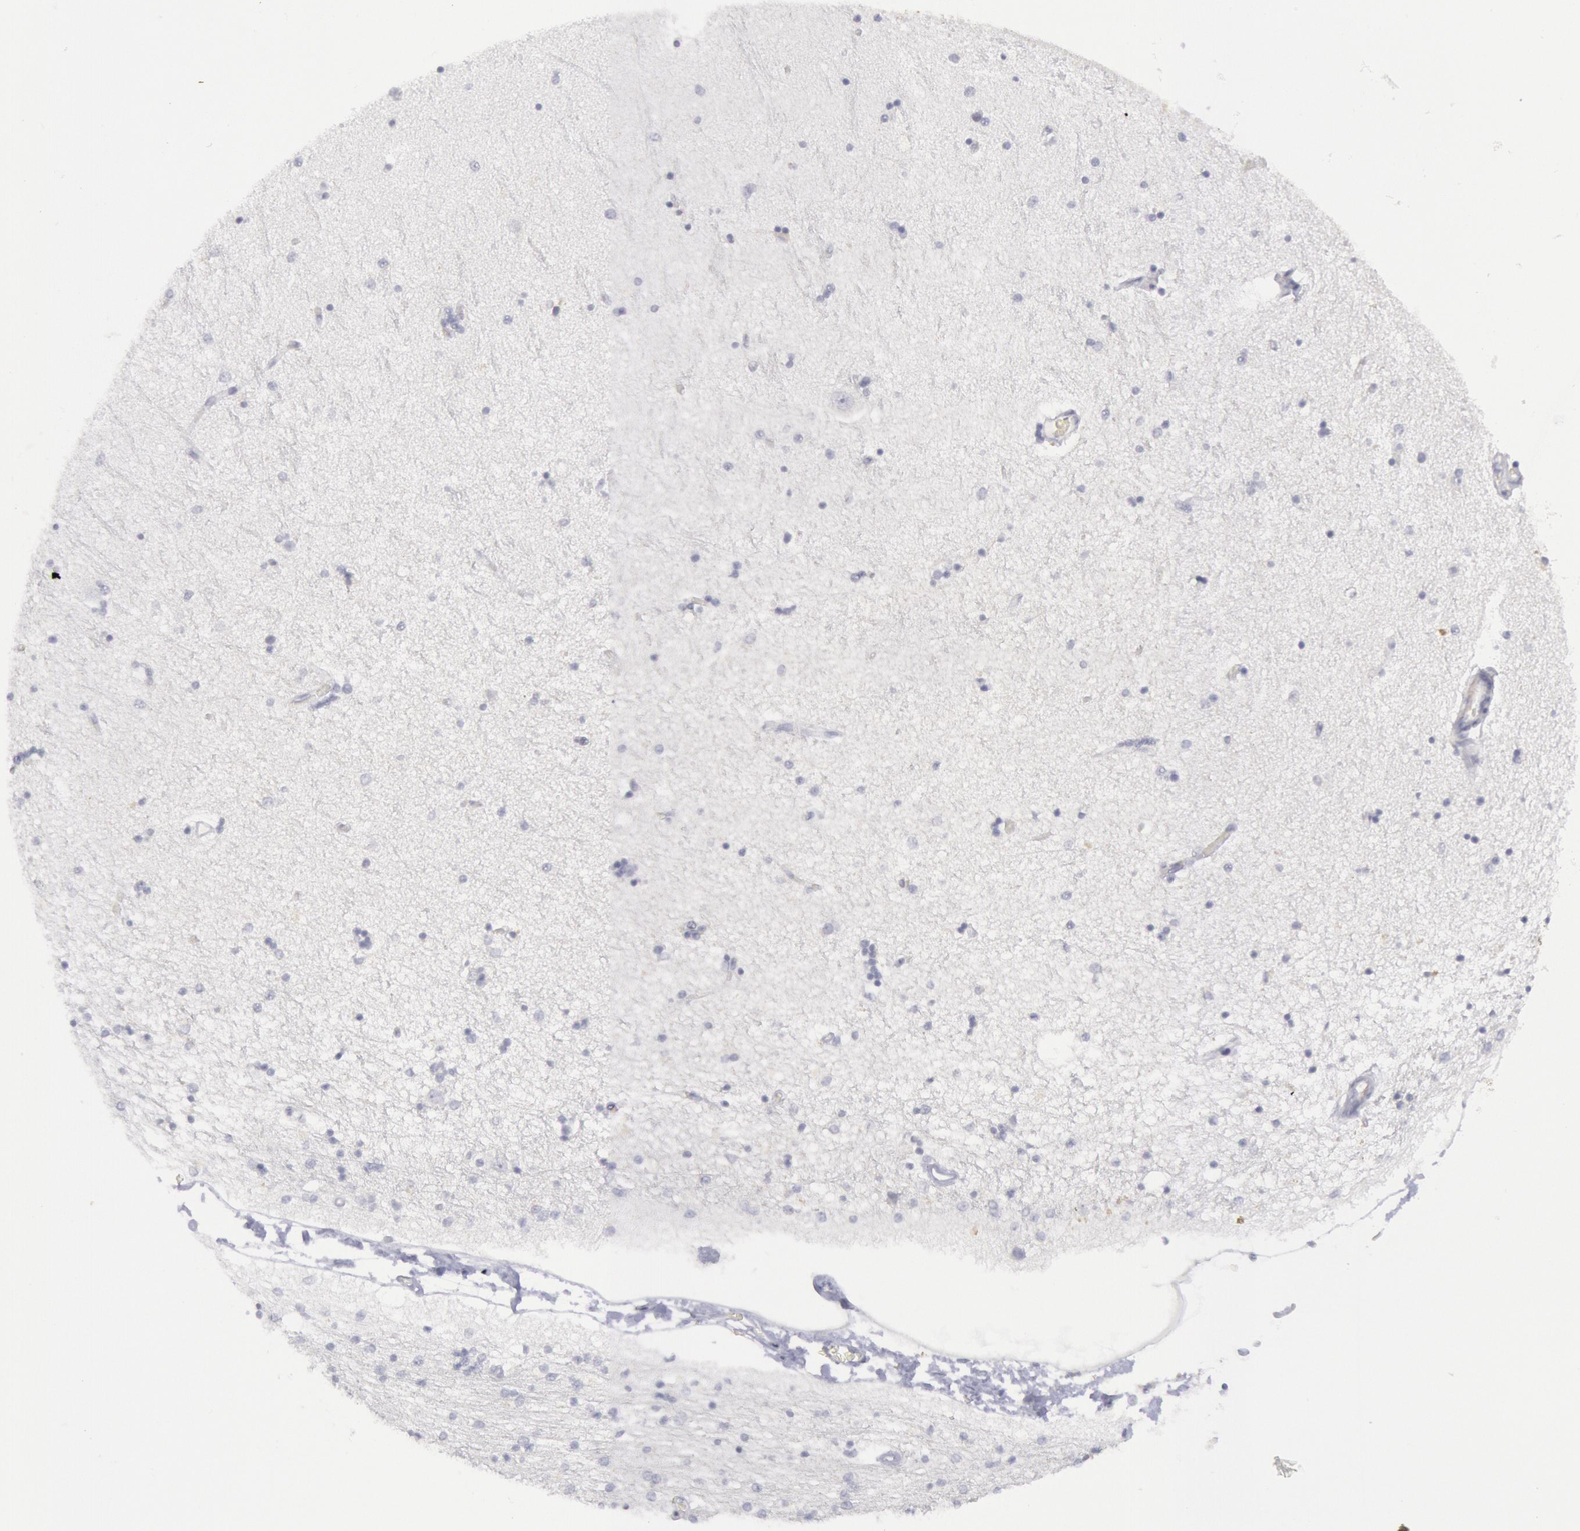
{"staining": {"intensity": "negative", "quantity": "none", "location": "none"}, "tissue": "hippocampus", "cell_type": "Glial cells", "image_type": "normal", "snomed": [{"axis": "morphology", "description": "Normal tissue, NOS"}, {"axis": "topography", "description": "Hippocampus"}], "caption": "The histopathology image shows no staining of glial cells in normal hippocampus.", "gene": "CDH13", "patient": {"sex": "female", "age": 54}}